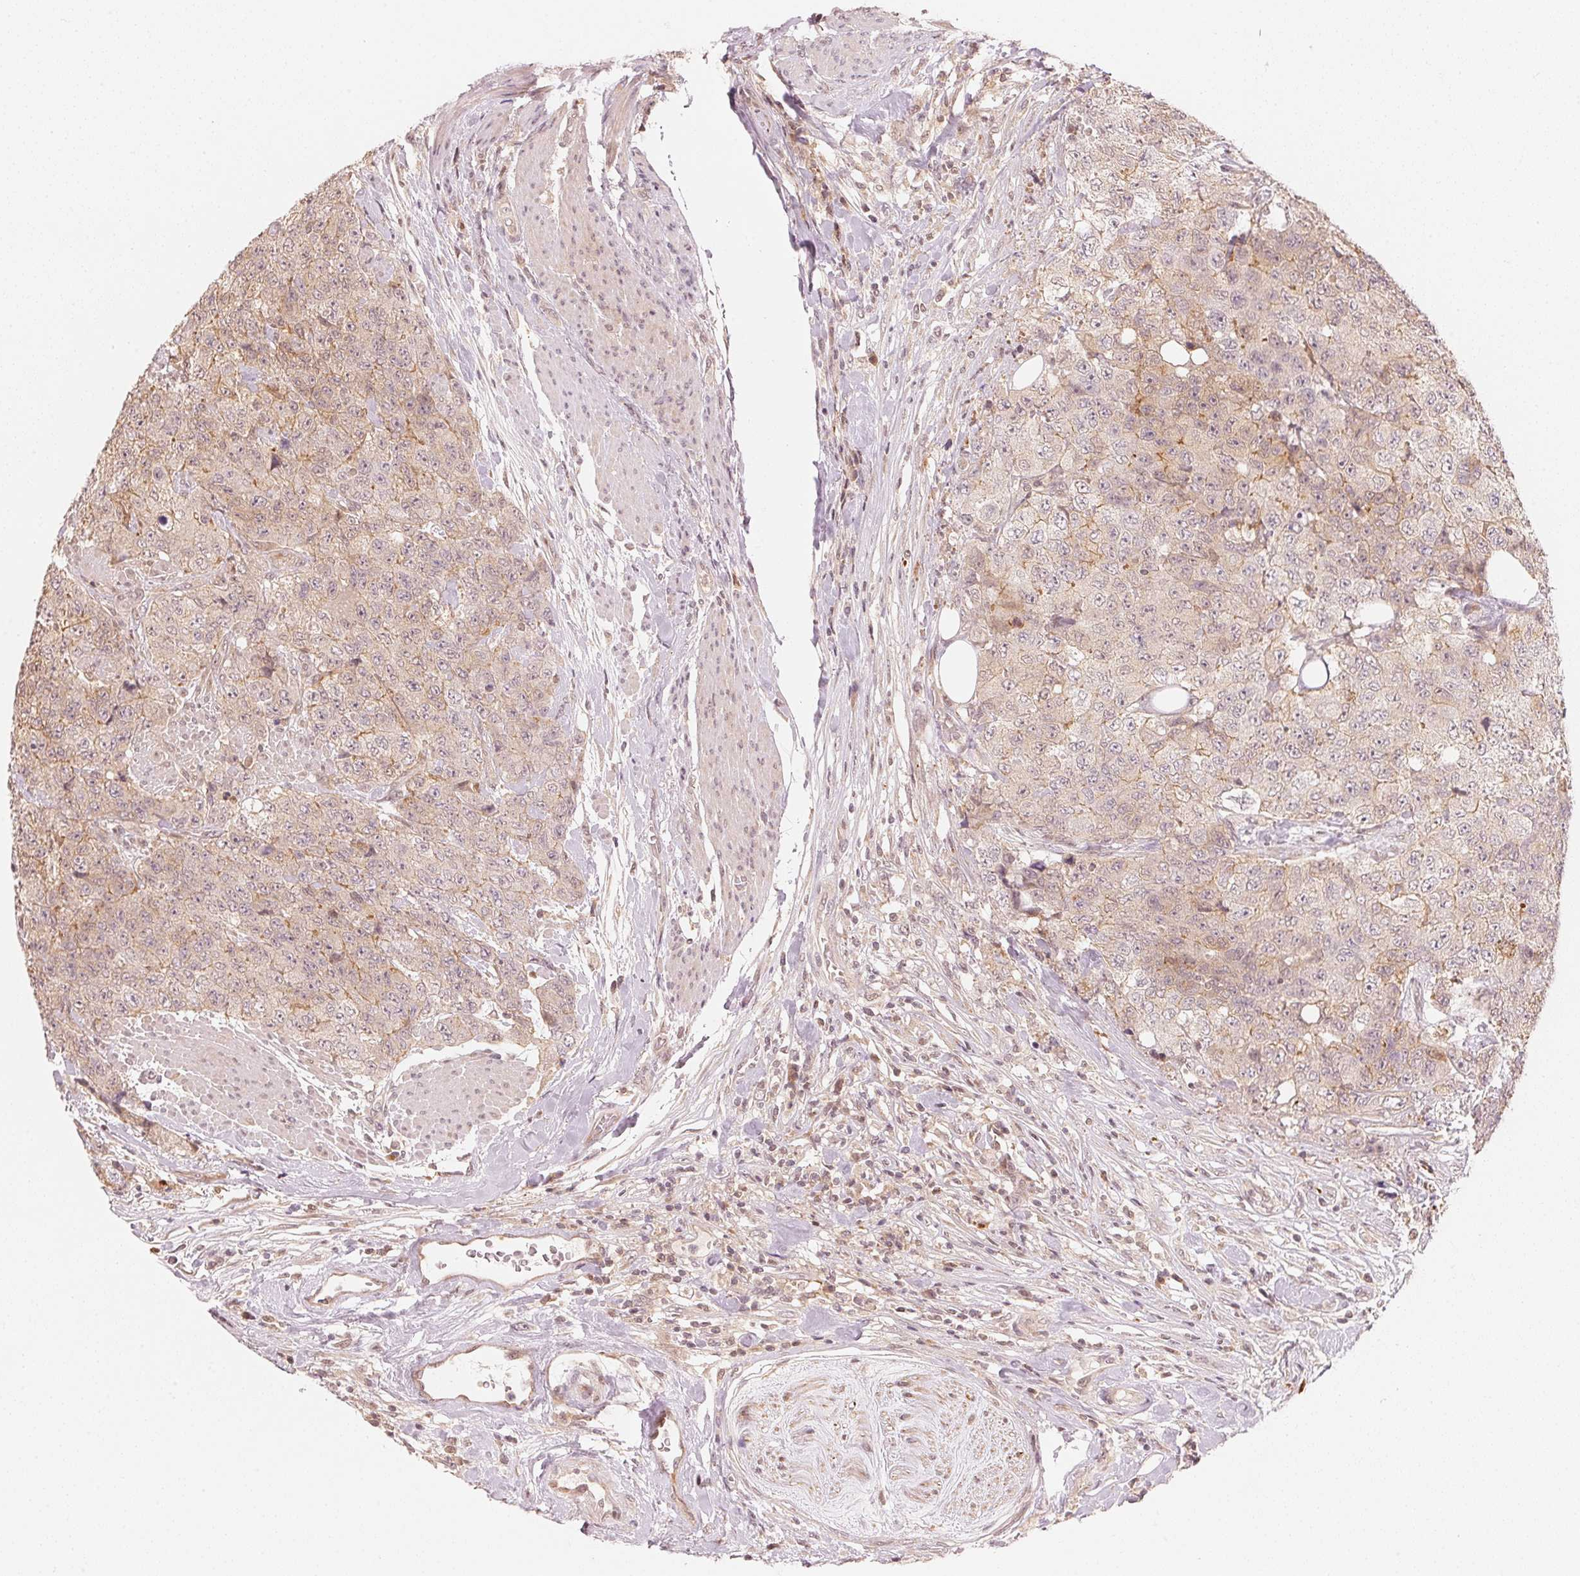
{"staining": {"intensity": "weak", "quantity": "<25%", "location": "cytoplasmic/membranous"}, "tissue": "urothelial cancer", "cell_type": "Tumor cells", "image_type": "cancer", "snomed": [{"axis": "morphology", "description": "Urothelial carcinoma, High grade"}, {"axis": "topography", "description": "Urinary bladder"}], "caption": "Human urothelial cancer stained for a protein using immunohistochemistry demonstrates no positivity in tumor cells.", "gene": "PRKN", "patient": {"sex": "female", "age": 78}}